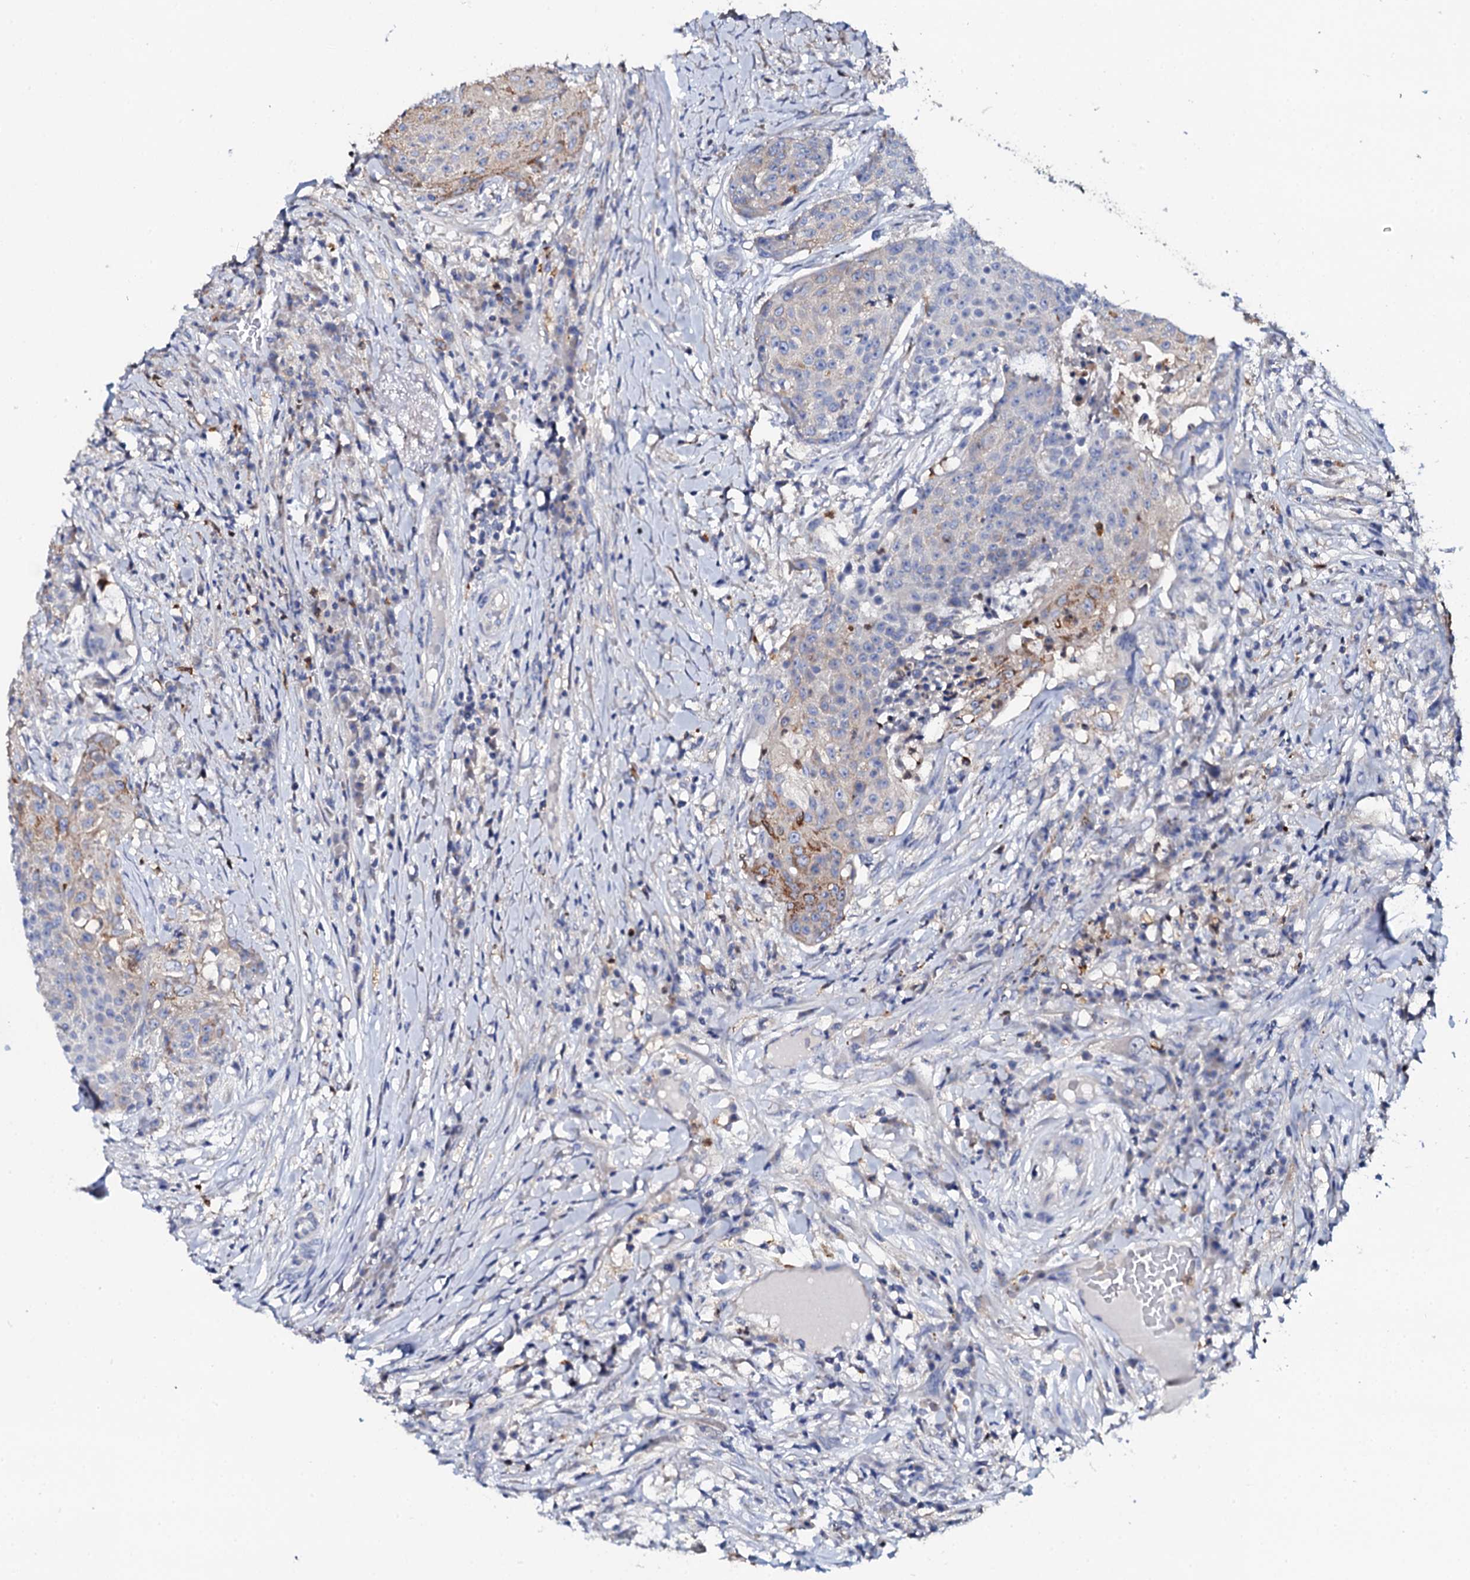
{"staining": {"intensity": "negative", "quantity": "none", "location": "none"}, "tissue": "urothelial cancer", "cell_type": "Tumor cells", "image_type": "cancer", "snomed": [{"axis": "morphology", "description": "Urothelial carcinoma, High grade"}, {"axis": "topography", "description": "Urinary bladder"}], "caption": "Immunohistochemistry micrograph of neoplastic tissue: high-grade urothelial carcinoma stained with DAB exhibits no significant protein positivity in tumor cells.", "gene": "NAA16", "patient": {"sex": "female", "age": 63}}